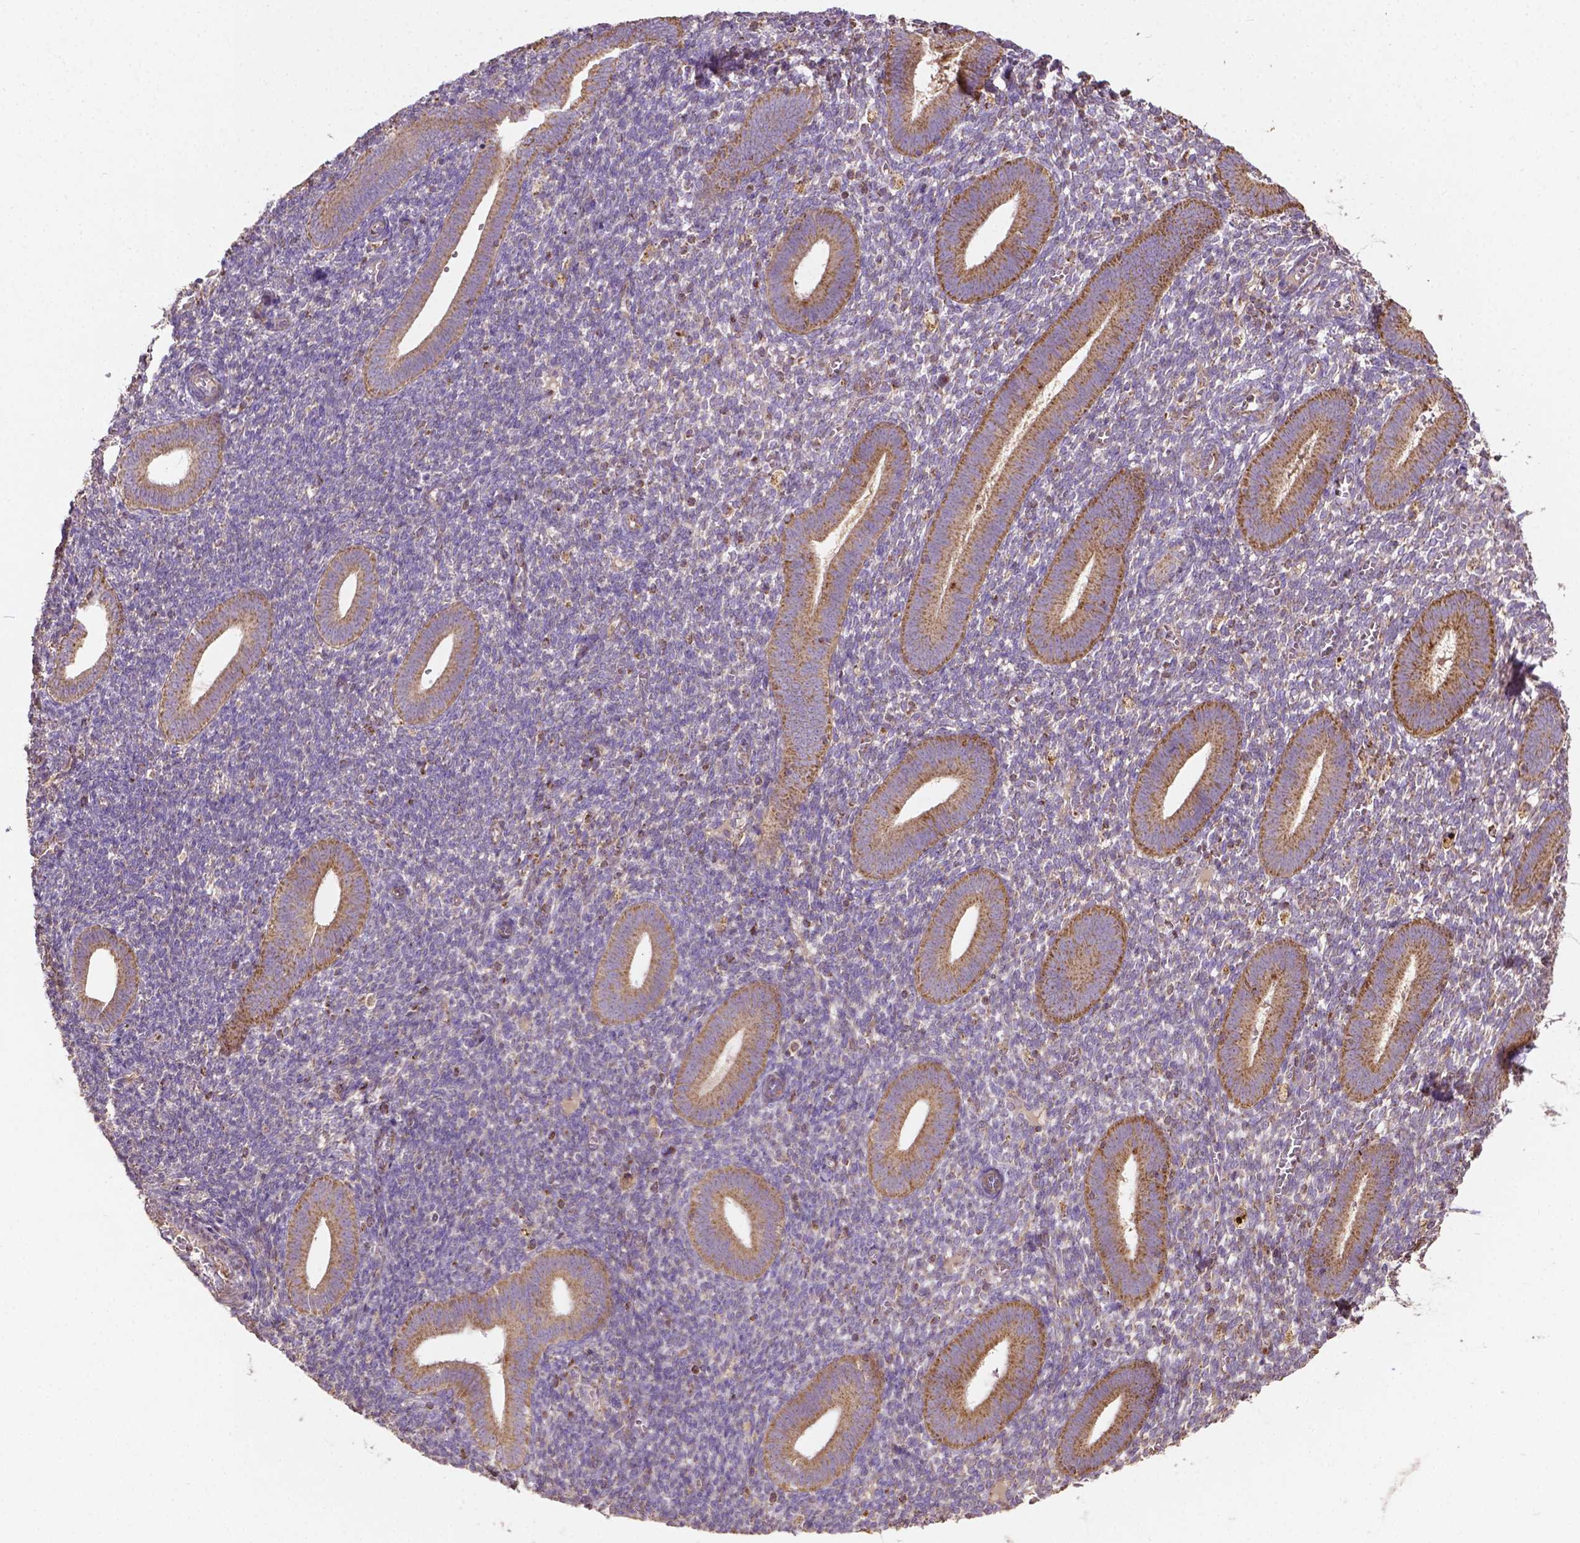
{"staining": {"intensity": "negative", "quantity": "none", "location": "none"}, "tissue": "endometrium", "cell_type": "Cells in endometrial stroma", "image_type": "normal", "snomed": [{"axis": "morphology", "description": "Normal tissue, NOS"}, {"axis": "topography", "description": "Endometrium"}], "caption": "DAB immunohistochemical staining of benign endometrium reveals no significant positivity in cells in endometrial stroma. (Brightfield microscopy of DAB immunohistochemistry (IHC) at high magnification).", "gene": "LRR1", "patient": {"sex": "female", "age": 25}}